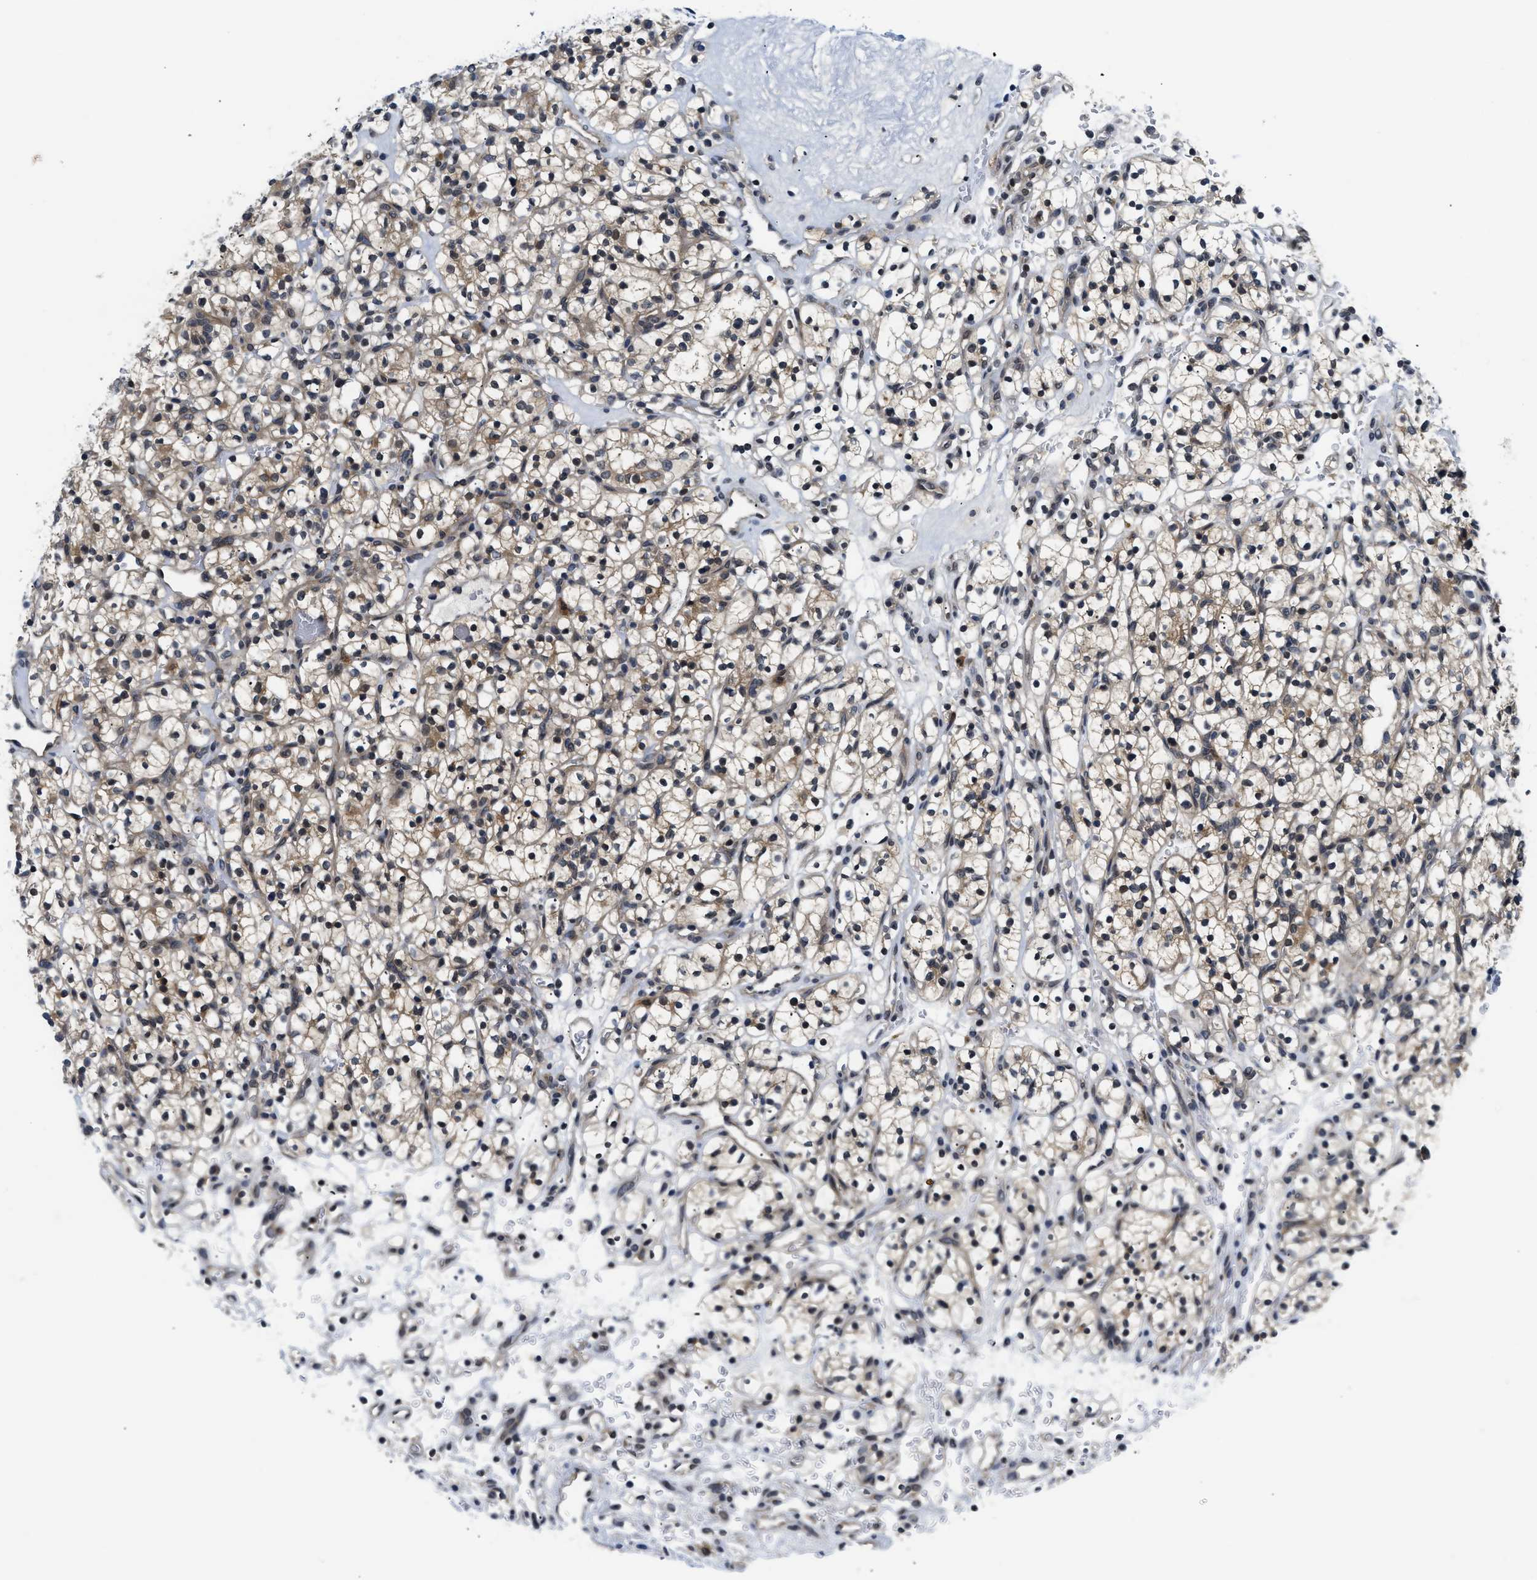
{"staining": {"intensity": "moderate", "quantity": "25%-75%", "location": "cytoplasmic/membranous,nuclear"}, "tissue": "renal cancer", "cell_type": "Tumor cells", "image_type": "cancer", "snomed": [{"axis": "morphology", "description": "Adenocarcinoma, NOS"}, {"axis": "topography", "description": "Kidney"}], "caption": "There is medium levels of moderate cytoplasmic/membranous and nuclear positivity in tumor cells of renal cancer (adenocarcinoma), as demonstrated by immunohistochemical staining (brown color).", "gene": "SMAD4", "patient": {"sex": "female", "age": 57}}